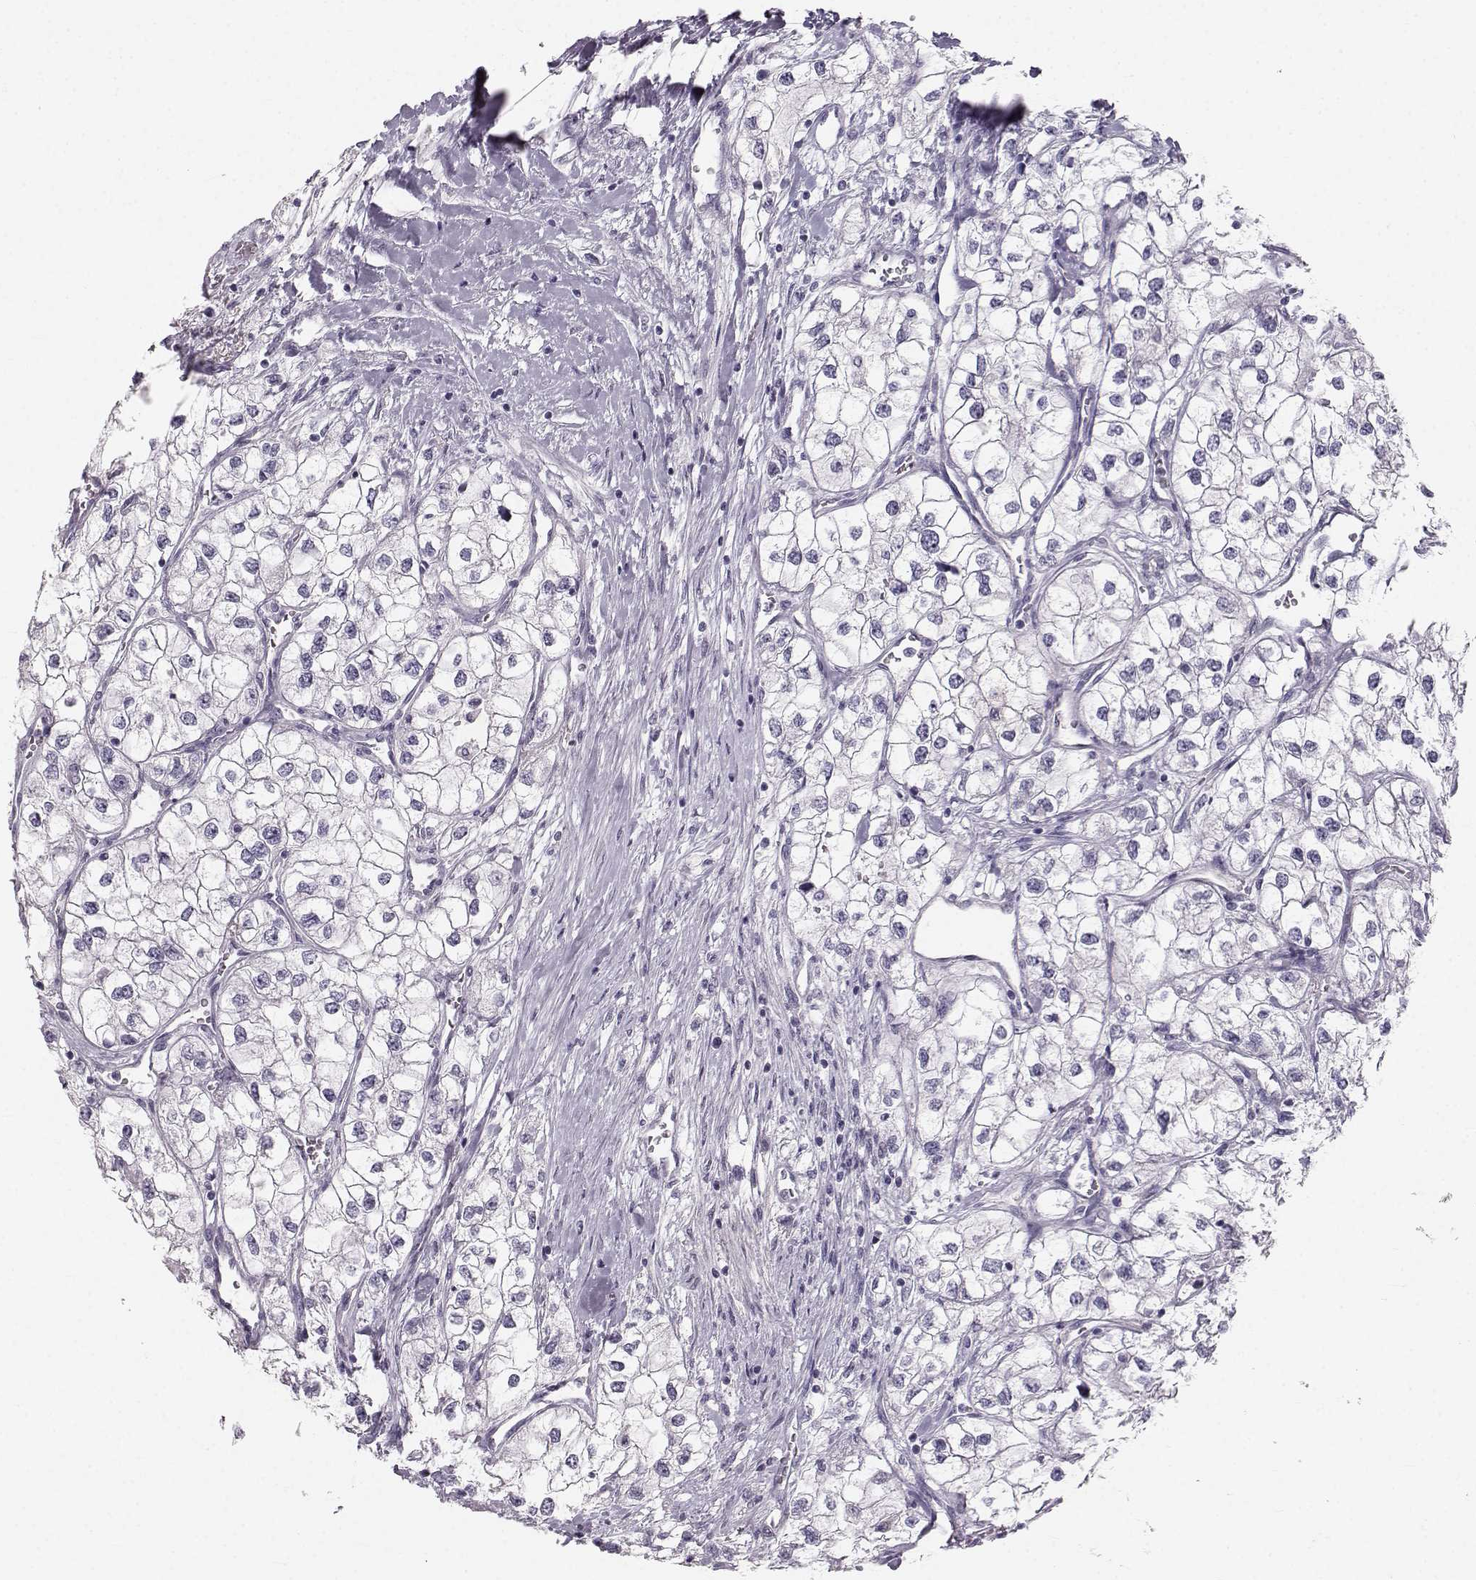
{"staining": {"intensity": "negative", "quantity": "none", "location": "none"}, "tissue": "renal cancer", "cell_type": "Tumor cells", "image_type": "cancer", "snomed": [{"axis": "morphology", "description": "Adenocarcinoma, NOS"}, {"axis": "topography", "description": "Kidney"}], "caption": "IHC of renal adenocarcinoma demonstrates no positivity in tumor cells. (DAB immunohistochemistry (IHC) visualized using brightfield microscopy, high magnification).", "gene": "OIP5", "patient": {"sex": "male", "age": 59}}